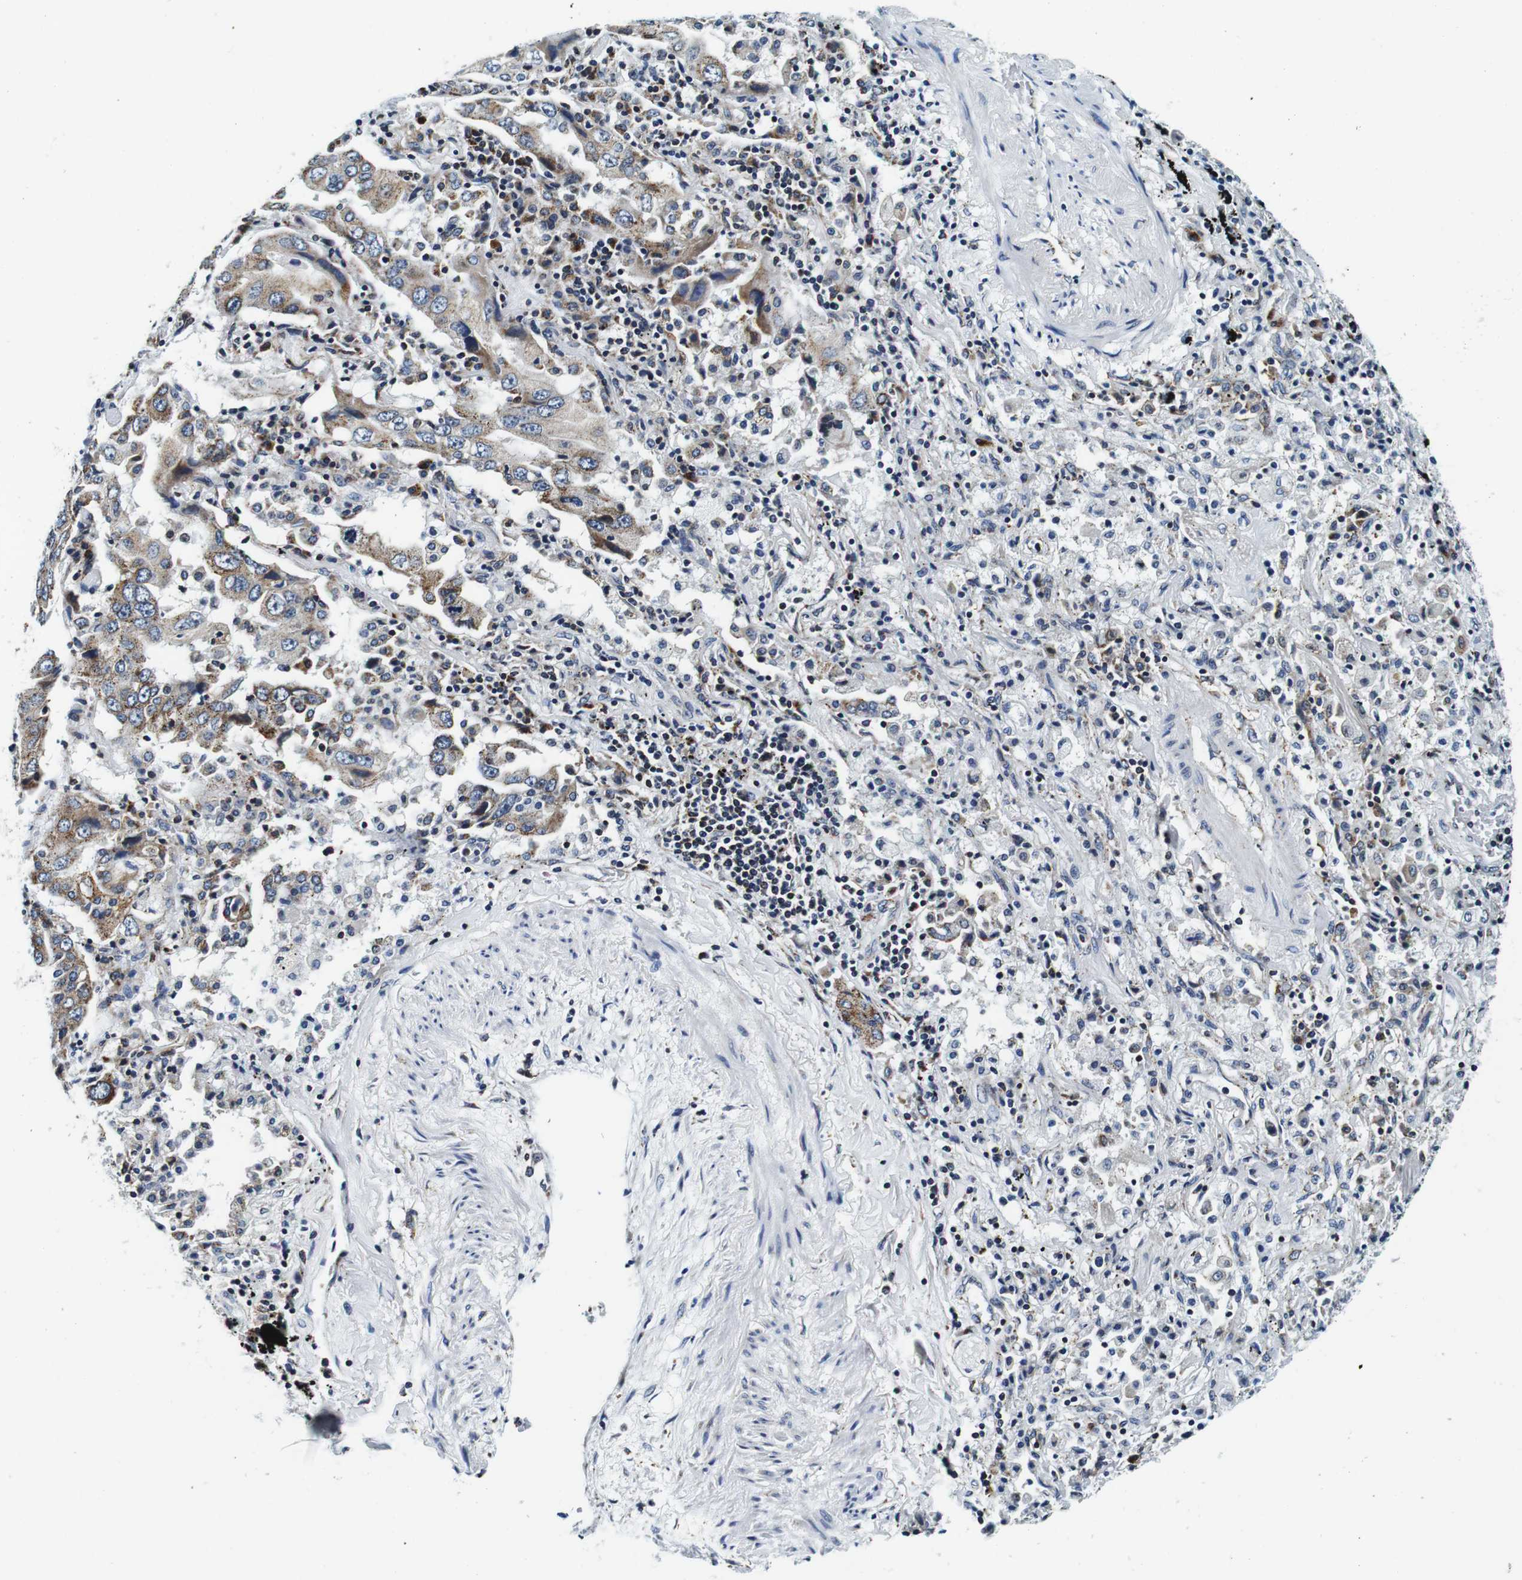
{"staining": {"intensity": "moderate", "quantity": ">75%", "location": "cytoplasmic/membranous"}, "tissue": "lung cancer", "cell_type": "Tumor cells", "image_type": "cancer", "snomed": [{"axis": "morphology", "description": "Adenocarcinoma, NOS"}, {"axis": "topography", "description": "Lung"}], "caption": "High-magnification brightfield microscopy of adenocarcinoma (lung) stained with DAB (3,3'-diaminobenzidine) (brown) and counterstained with hematoxylin (blue). tumor cells exhibit moderate cytoplasmic/membranous staining is identified in about>75% of cells.", "gene": "FAR2", "patient": {"sex": "female", "age": 65}}